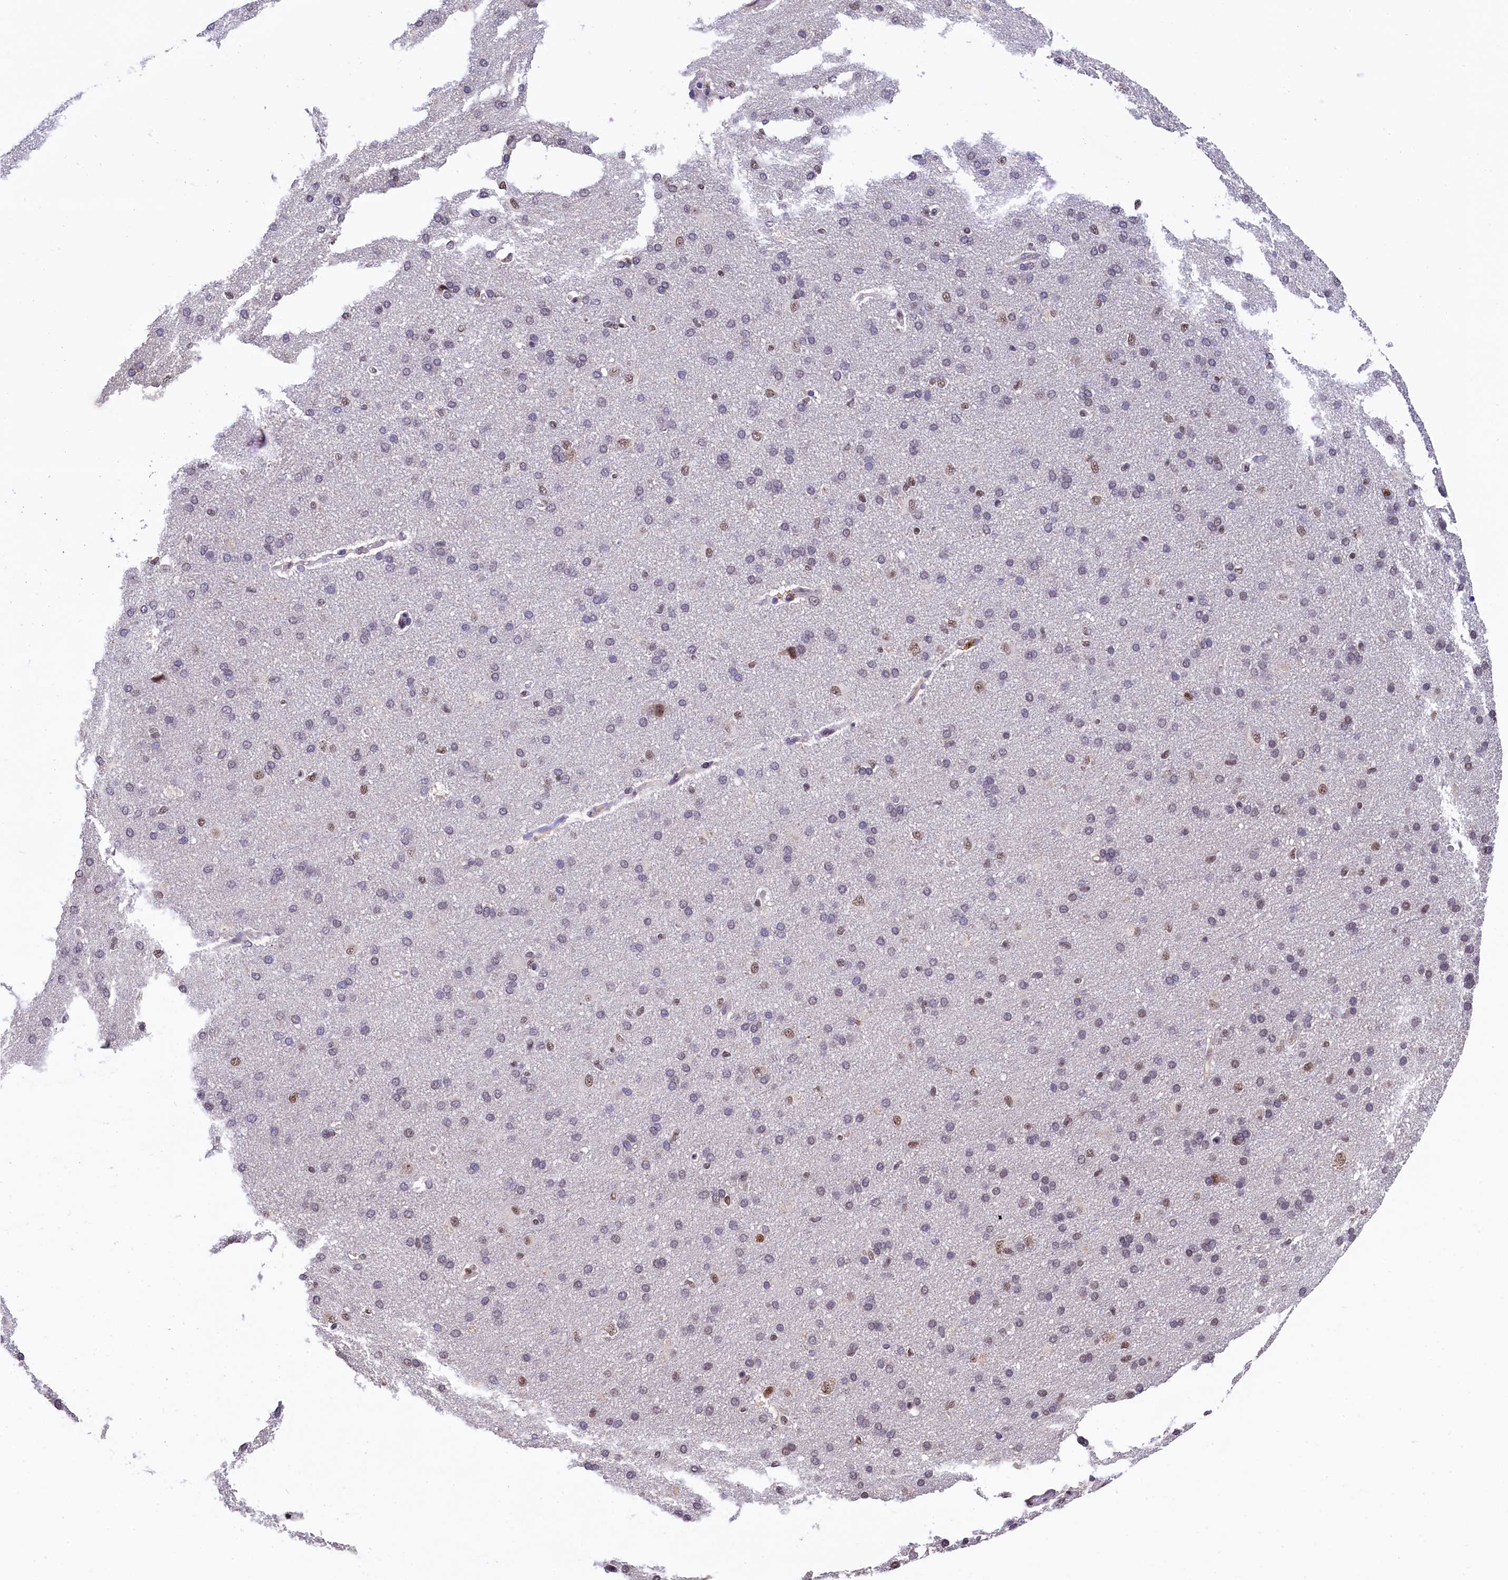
{"staining": {"intensity": "negative", "quantity": "none", "location": "none"}, "tissue": "cerebral cortex", "cell_type": "Endothelial cells", "image_type": "normal", "snomed": [{"axis": "morphology", "description": "Normal tissue, NOS"}, {"axis": "topography", "description": "Cerebral cortex"}], "caption": "DAB (3,3'-diaminobenzidine) immunohistochemical staining of normal human cerebral cortex demonstrates no significant expression in endothelial cells. (DAB immunohistochemistry (IHC) visualized using brightfield microscopy, high magnification).", "gene": "HECTD4", "patient": {"sex": "male", "age": 62}}